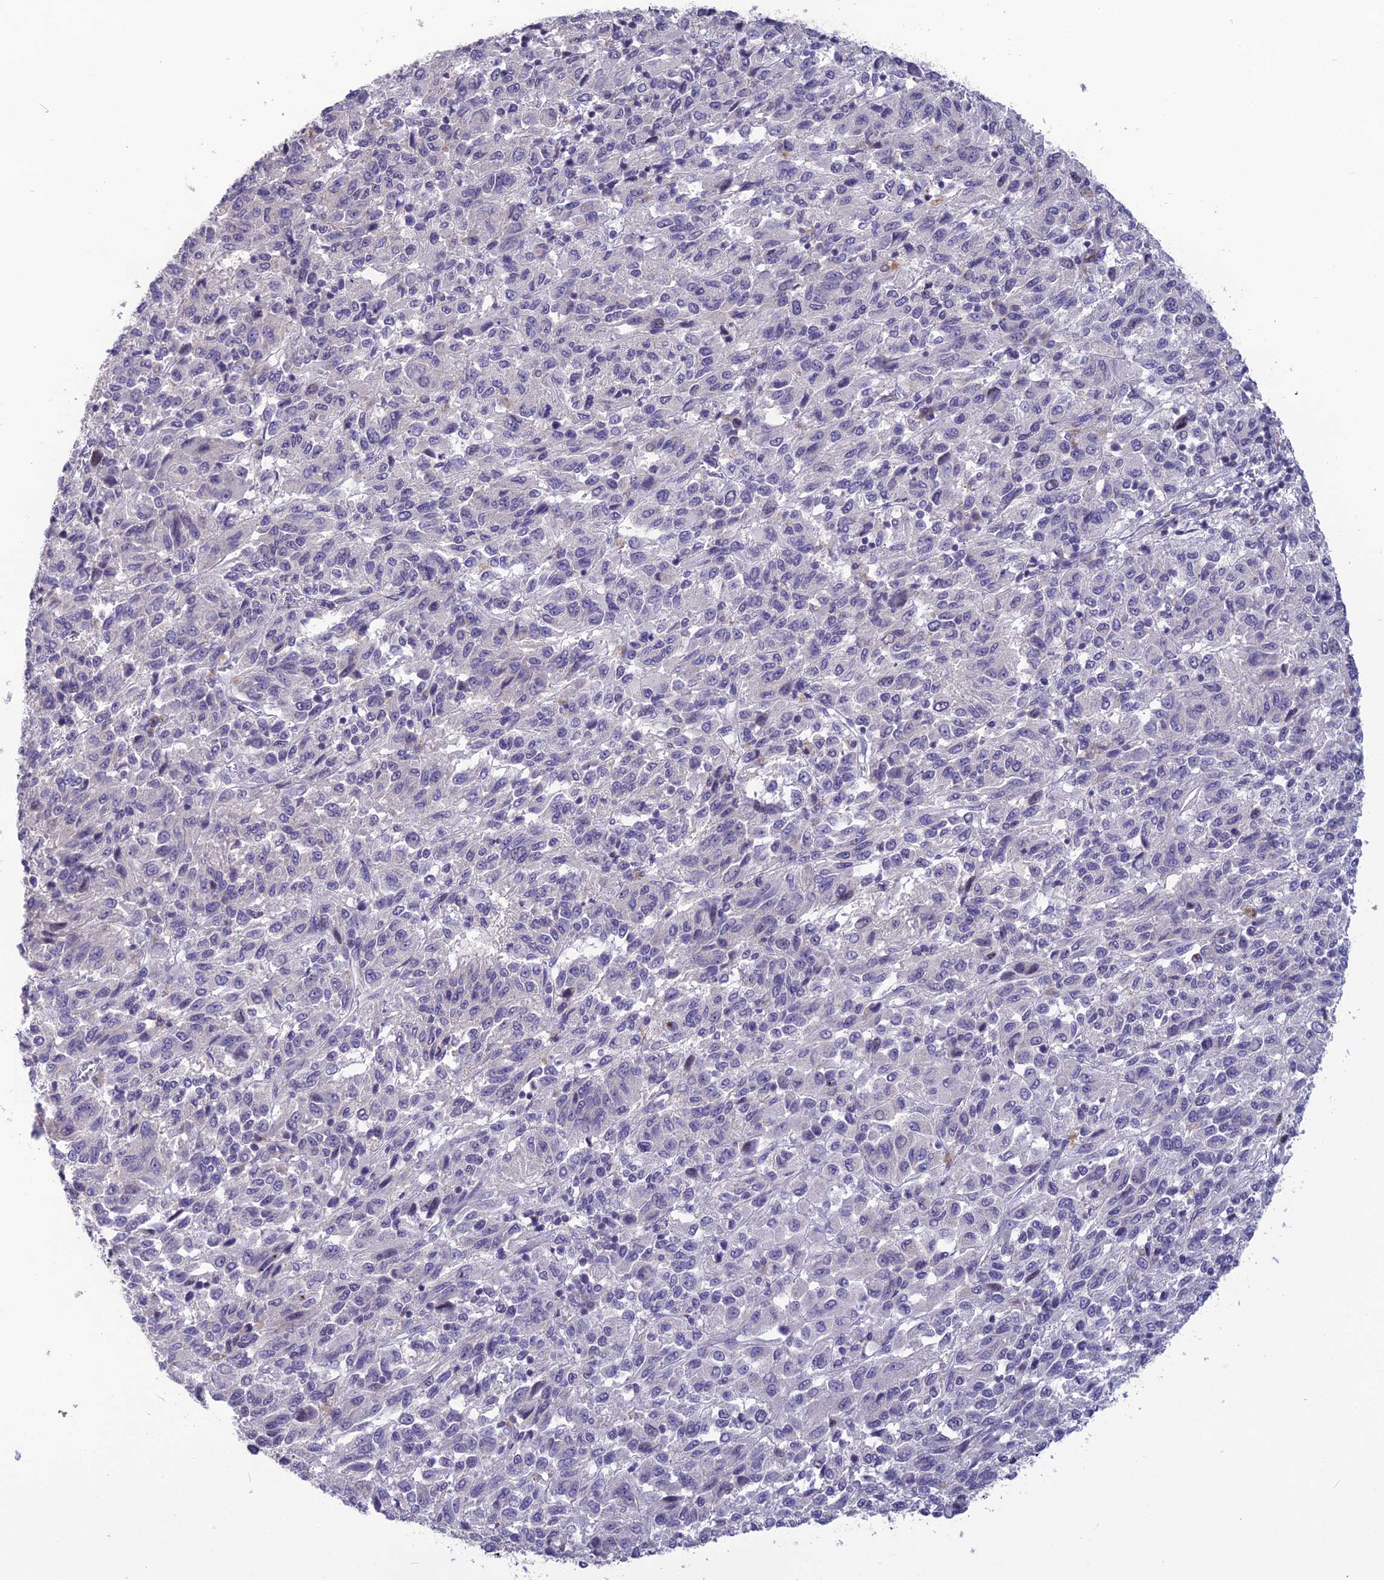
{"staining": {"intensity": "negative", "quantity": "none", "location": "none"}, "tissue": "melanoma", "cell_type": "Tumor cells", "image_type": "cancer", "snomed": [{"axis": "morphology", "description": "Malignant melanoma, Metastatic site"}, {"axis": "topography", "description": "Lung"}], "caption": "The micrograph exhibits no staining of tumor cells in melanoma. The staining is performed using DAB (3,3'-diaminobenzidine) brown chromogen with nuclei counter-stained in using hematoxylin.", "gene": "TMEM134", "patient": {"sex": "male", "age": 64}}